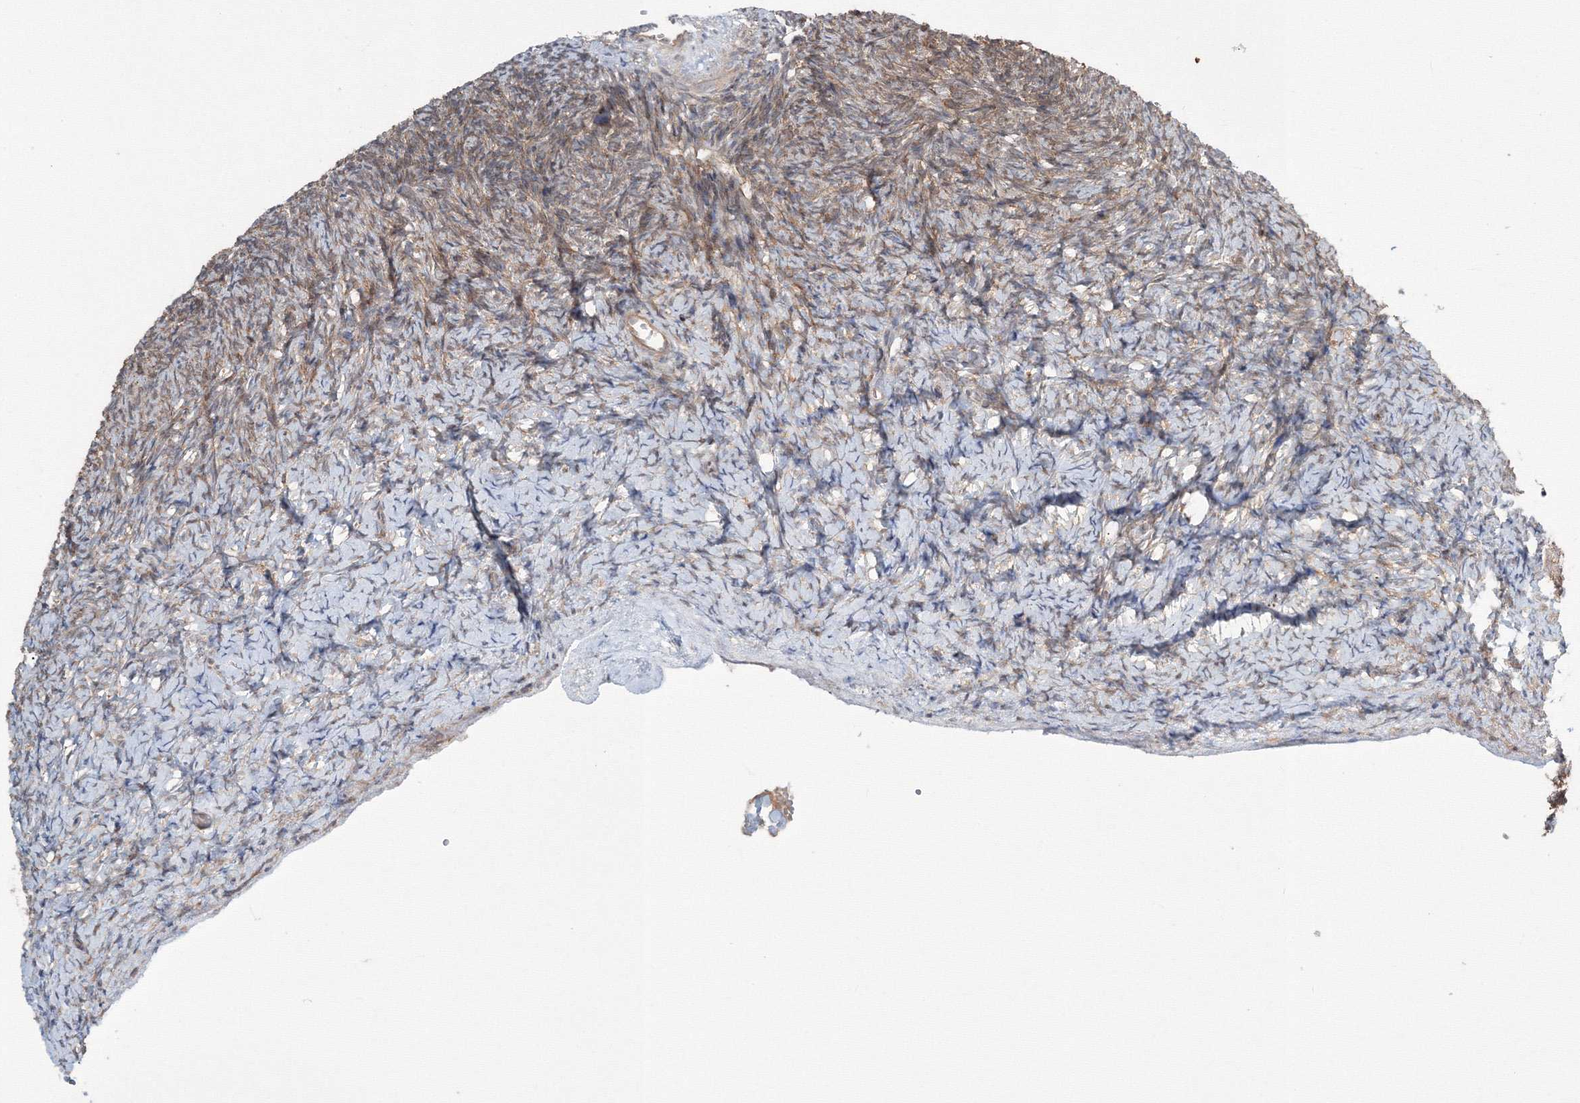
{"staining": {"intensity": "weak", "quantity": "25%-75%", "location": "cytoplasmic/membranous"}, "tissue": "ovary", "cell_type": "Ovarian stroma cells", "image_type": "normal", "snomed": [{"axis": "morphology", "description": "Normal tissue, NOS"}, {"axis": "topography", "description": "Ovary"}], "caption": "Immunohistochemical staining of benign human ovary demonstrates 25%-75% levels of weak cytoplasmic/membranous protein expression in approximately 25%-75% of ovarian stroma cells. (Brightfield microscopy of DAB IHC at high magnification).", "gene": "MKRN2", "patient": {"sex": "female", "age": 34}}